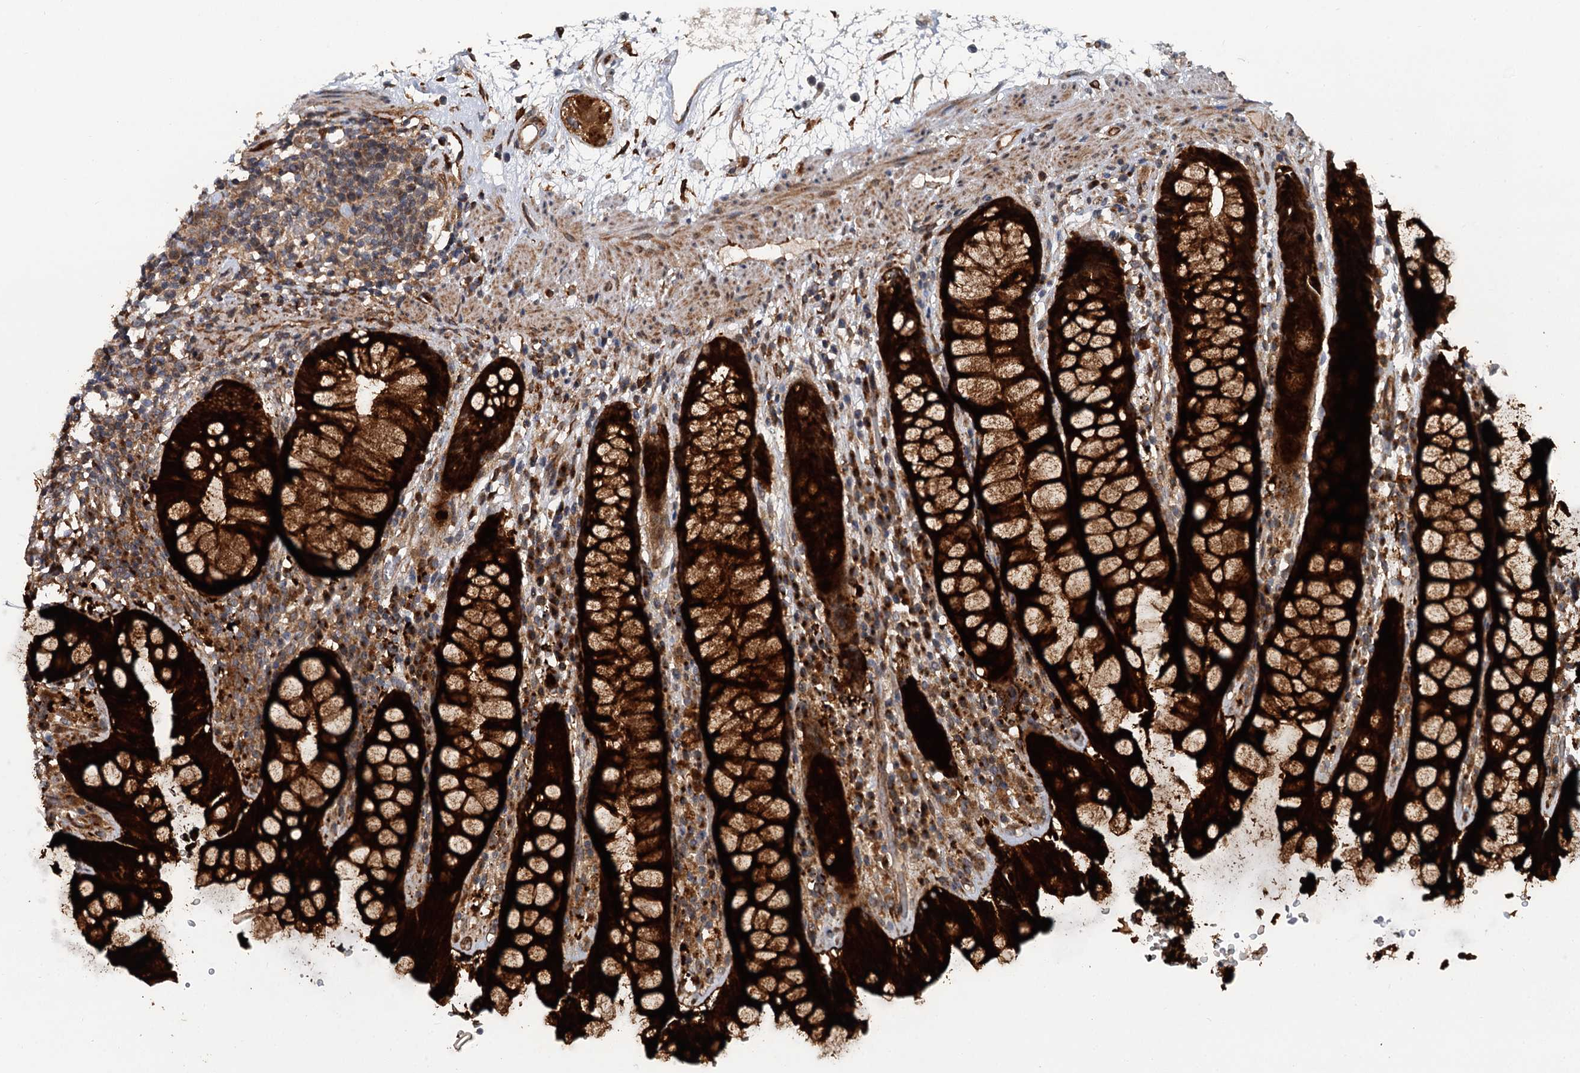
{"staining": {"intensity": "strong", "quantity": ">75%", "location": "cytoplasmic/membranous"}, "tissue": "rectum", "cell_type": "Glandular cells", "image_type": "normal", "snomed": [{"axis": "morphology", "description": "Normal tissue, NOS"}, {"axis": "topography", "description": "Rectum"}], "caption": "Glandular cells display high levels of strong cytoplasmic/membranous staining in about >75% of cells in unremarkable human rectum.", "gene": "LRRK2", "patient": {"sex": "male", "age": 64}}